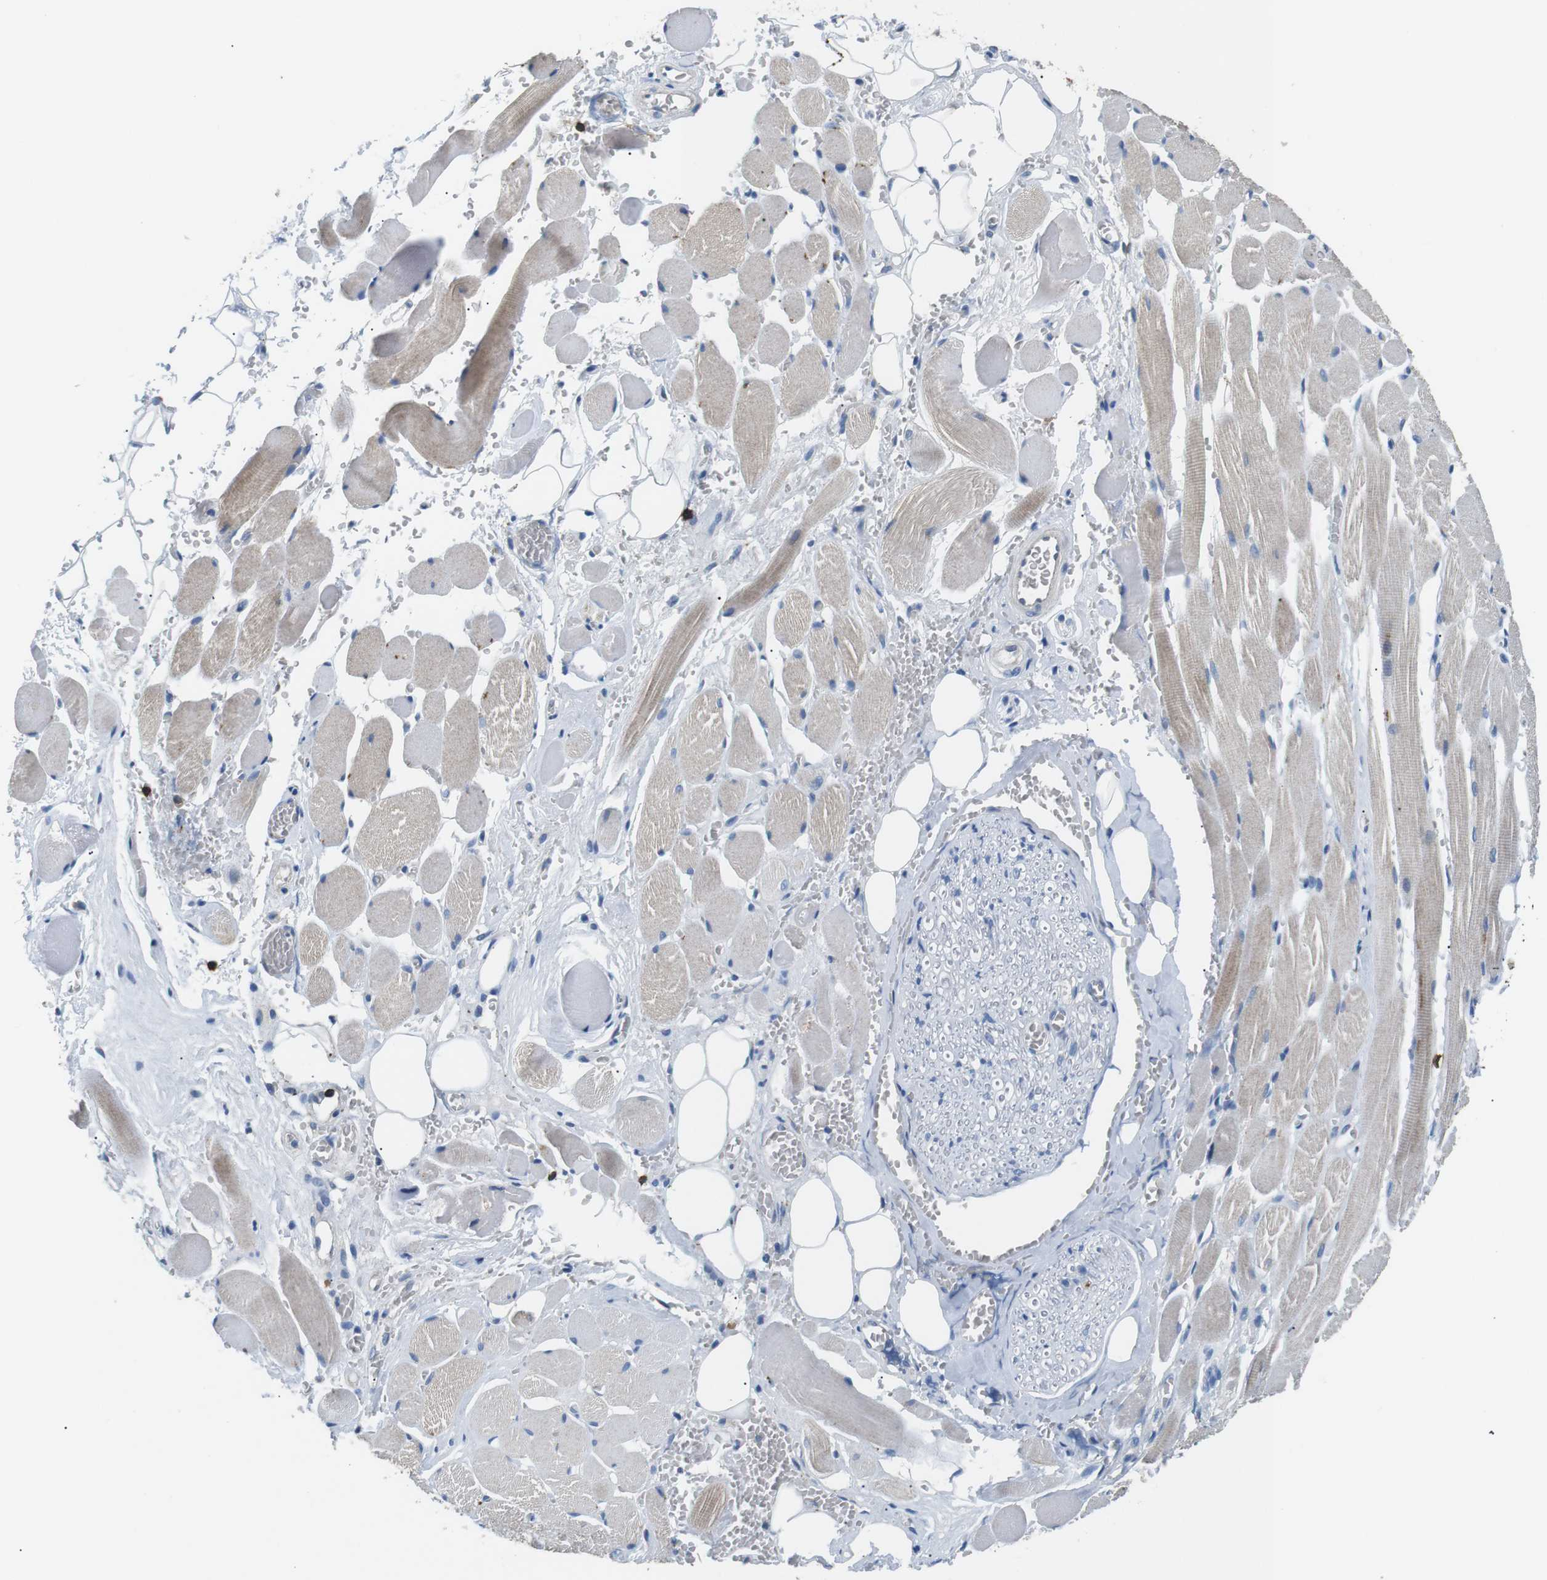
{"staining": {"intensity": "weak", "quantity": "25%-75%", "location": "cytoplasmic/membranous"}, "tissue": "adipose tissue", "cell_type": "Adipocytes", "image_type": "normal", "snomed": [{"axis": "morphology", "description": "Squamous cell carcinoma, NOS"}, {"axis": "topography", "description": "Oral tissue"}, {"axis": "topography", "description": "Head-Neck"}], "caption": "The immunohistochemical stain labels weak cytoplasmic/membranous positivity in adipocytes of normal adipose tissue.", "gene": "CD6", "patient": {"sex": "female", "age": 50}}